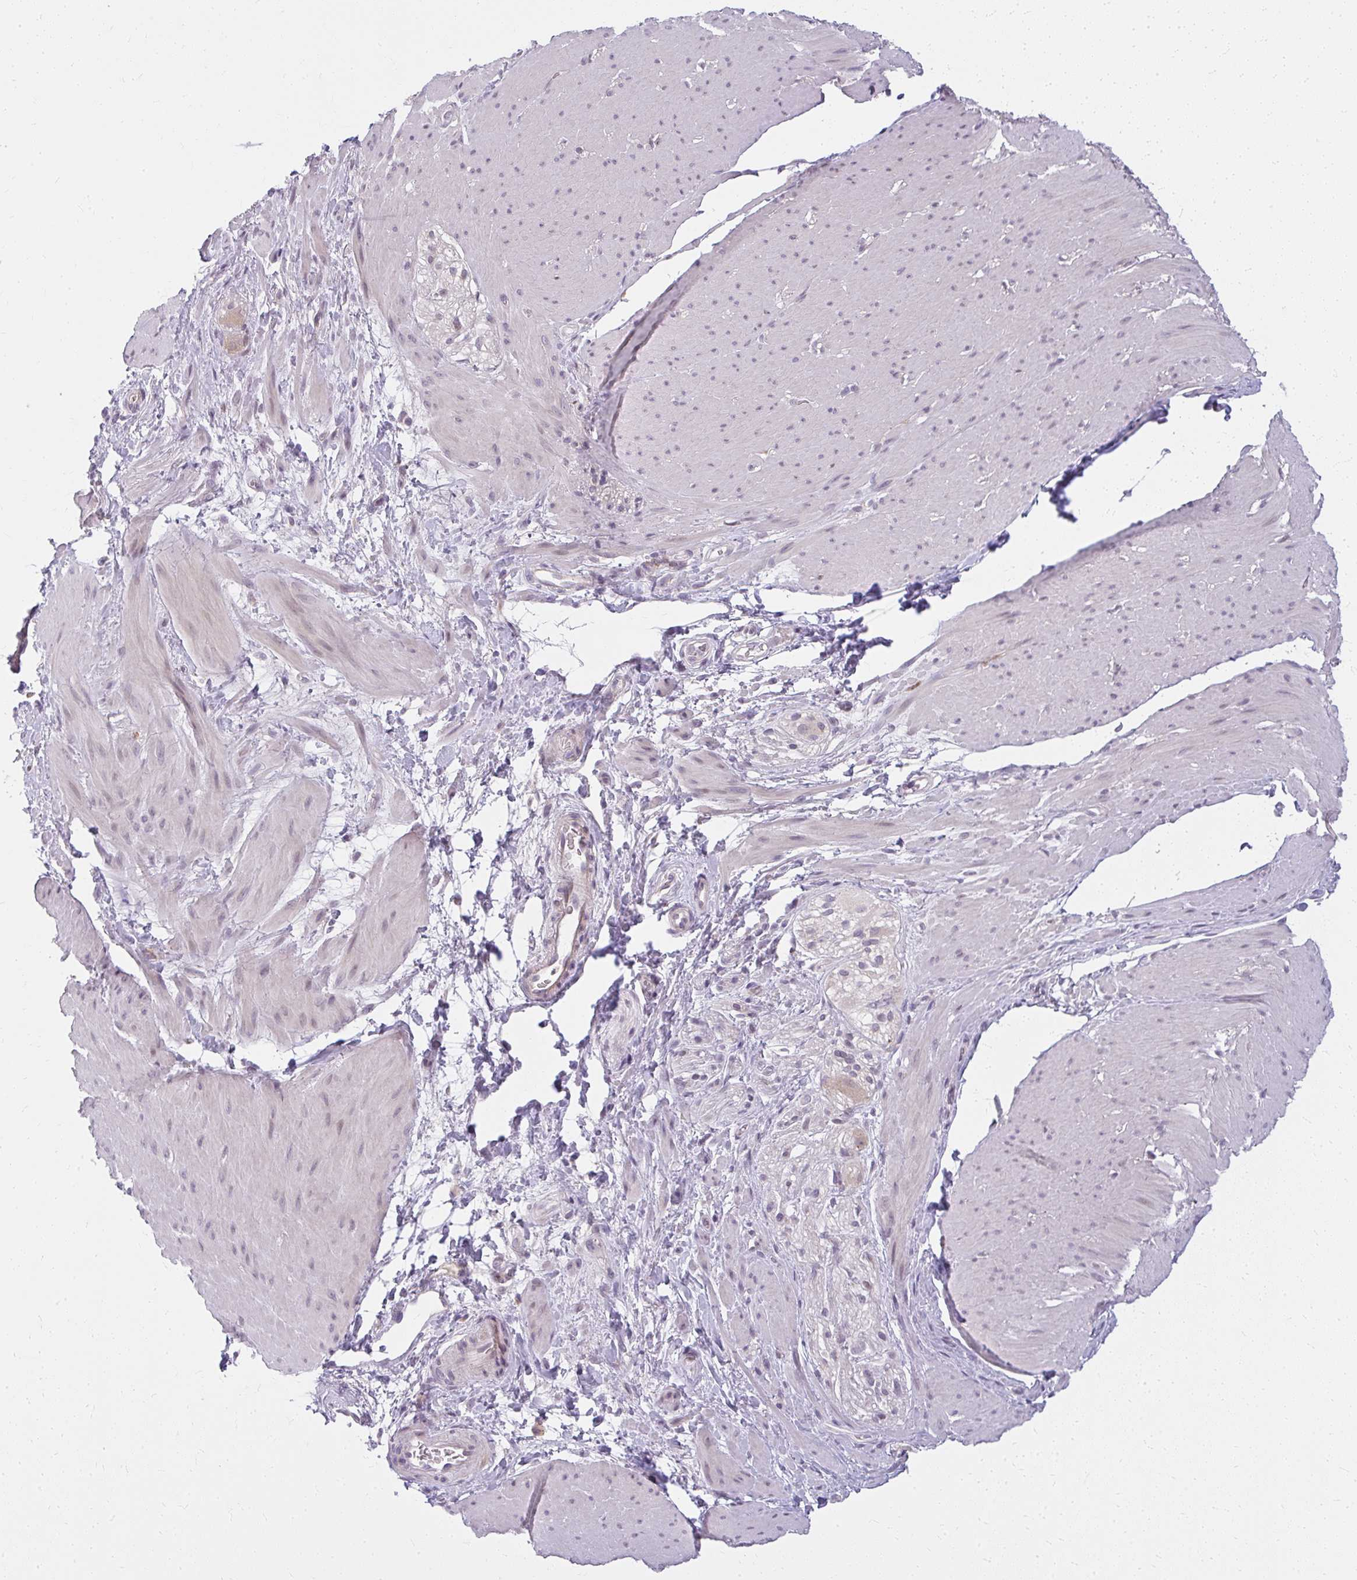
{"staining": {"intensity": "negative", "quantity": "none", "location": "none"}, "tissue": "smooth muscle", "cell_type": "Smooth muscle cells", "image_type": "normal", "snomed": [{"axis": "morphology", "description": "Normal tissue, NOS"}, {"axis": "topography", "description": "Smooth muscle"}, {"axis": "topography", "description": "Rectum"}], "caption": "Human smooth muscle stained for a protein using IHC reveals no expression in smooth muscle cells.", "gene": "ZFYVE26", "patient": {"sex": "male", "age": 53}}